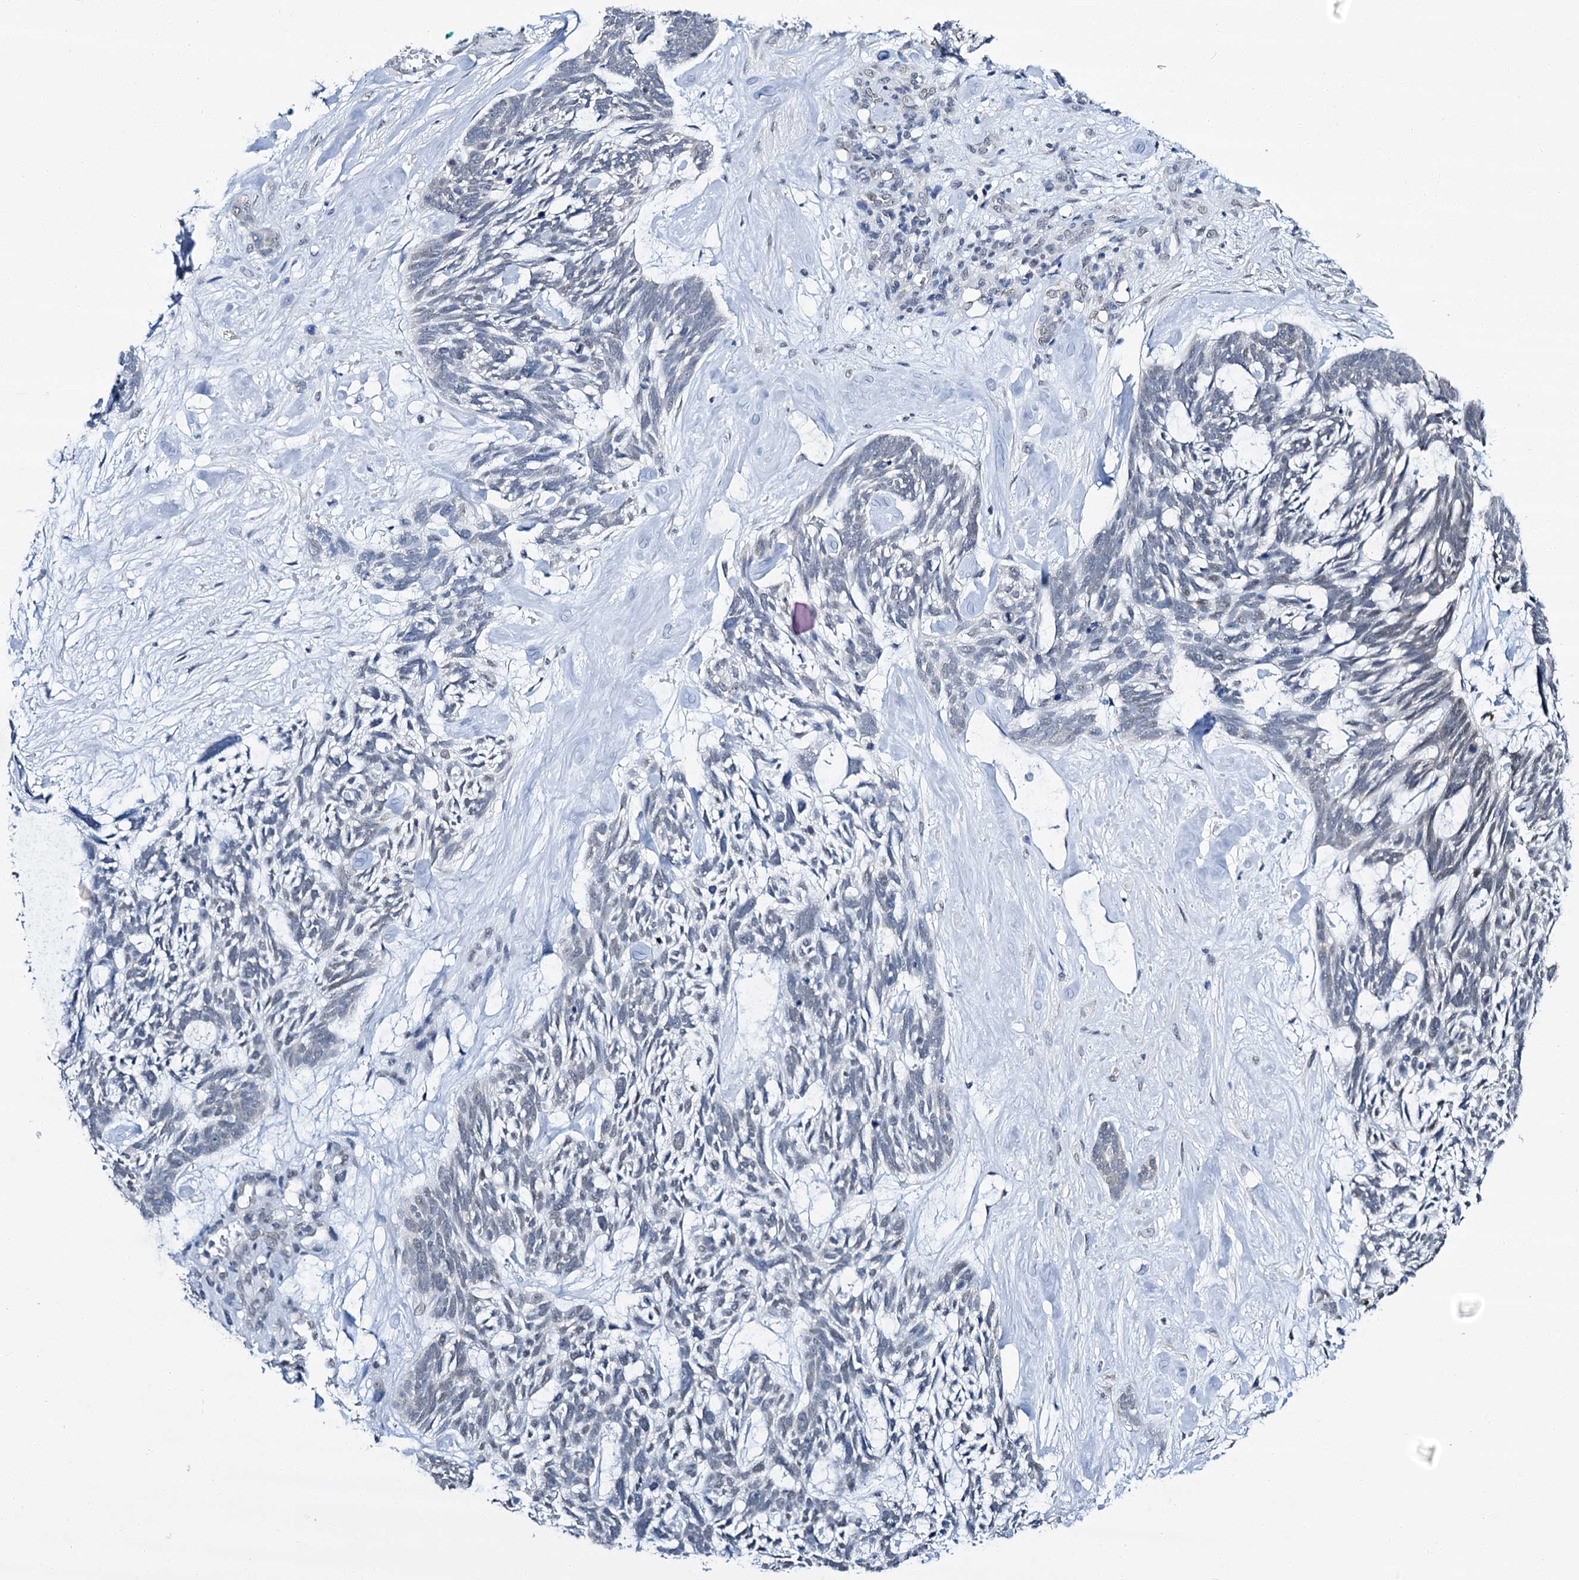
{"staining": {"intensity": "negative", "quantity": "none", "location": "none"}, "tissue": "skin cancer", "cell_type": "Tumor cells", "image_type": "cancer", "snomed": [{"axis": "morphology", "description": "Basal cell carcinoma"}, {"axis": "topography", "description": "Skin"}], "caption": "Immunohistochemistry of skin cancer (basal cell carcinoma) exhibits no positivity in tumor cells. (Brightfield microscopy of DAB (3,3'-diaminobenzidine) IHC at high magnification).", "gene": "SPATS2", "patient": {"sex": "male", "age": 88}}